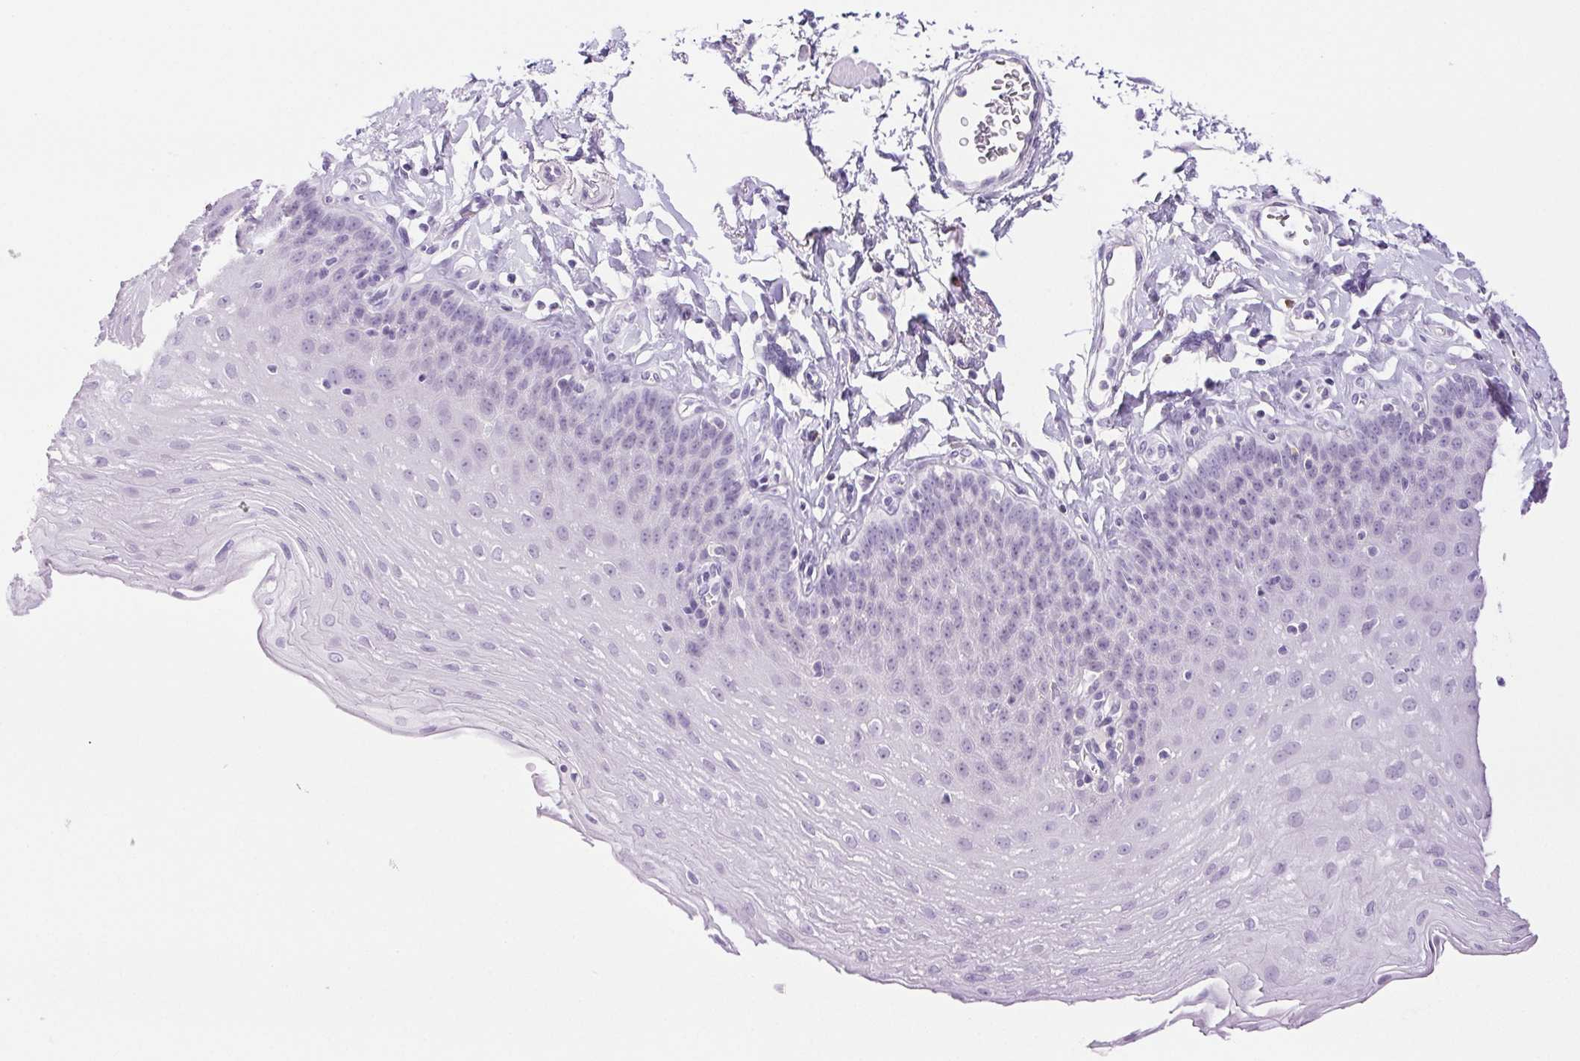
{"staining": {"intensity": "negative", "quantity": "none", "location": "none"}, "tissue": "esophagus", "cell_type": "Squamous epithelial cells", "image_type": "normal", "snomed": [{"axis": "morphology", "description": "Normal tissue, NOS"}, {"axis": "topography", "description": "Esophagus"}], "caption": "DAB (3,3'-diaminobenzidine) immunohistochemical staining of unremarkable esophagus exhibits no significant expression in squamous epithelial cells.", "gene": "PAPPA2", "patient": {"sex": "female", "age": 81}}